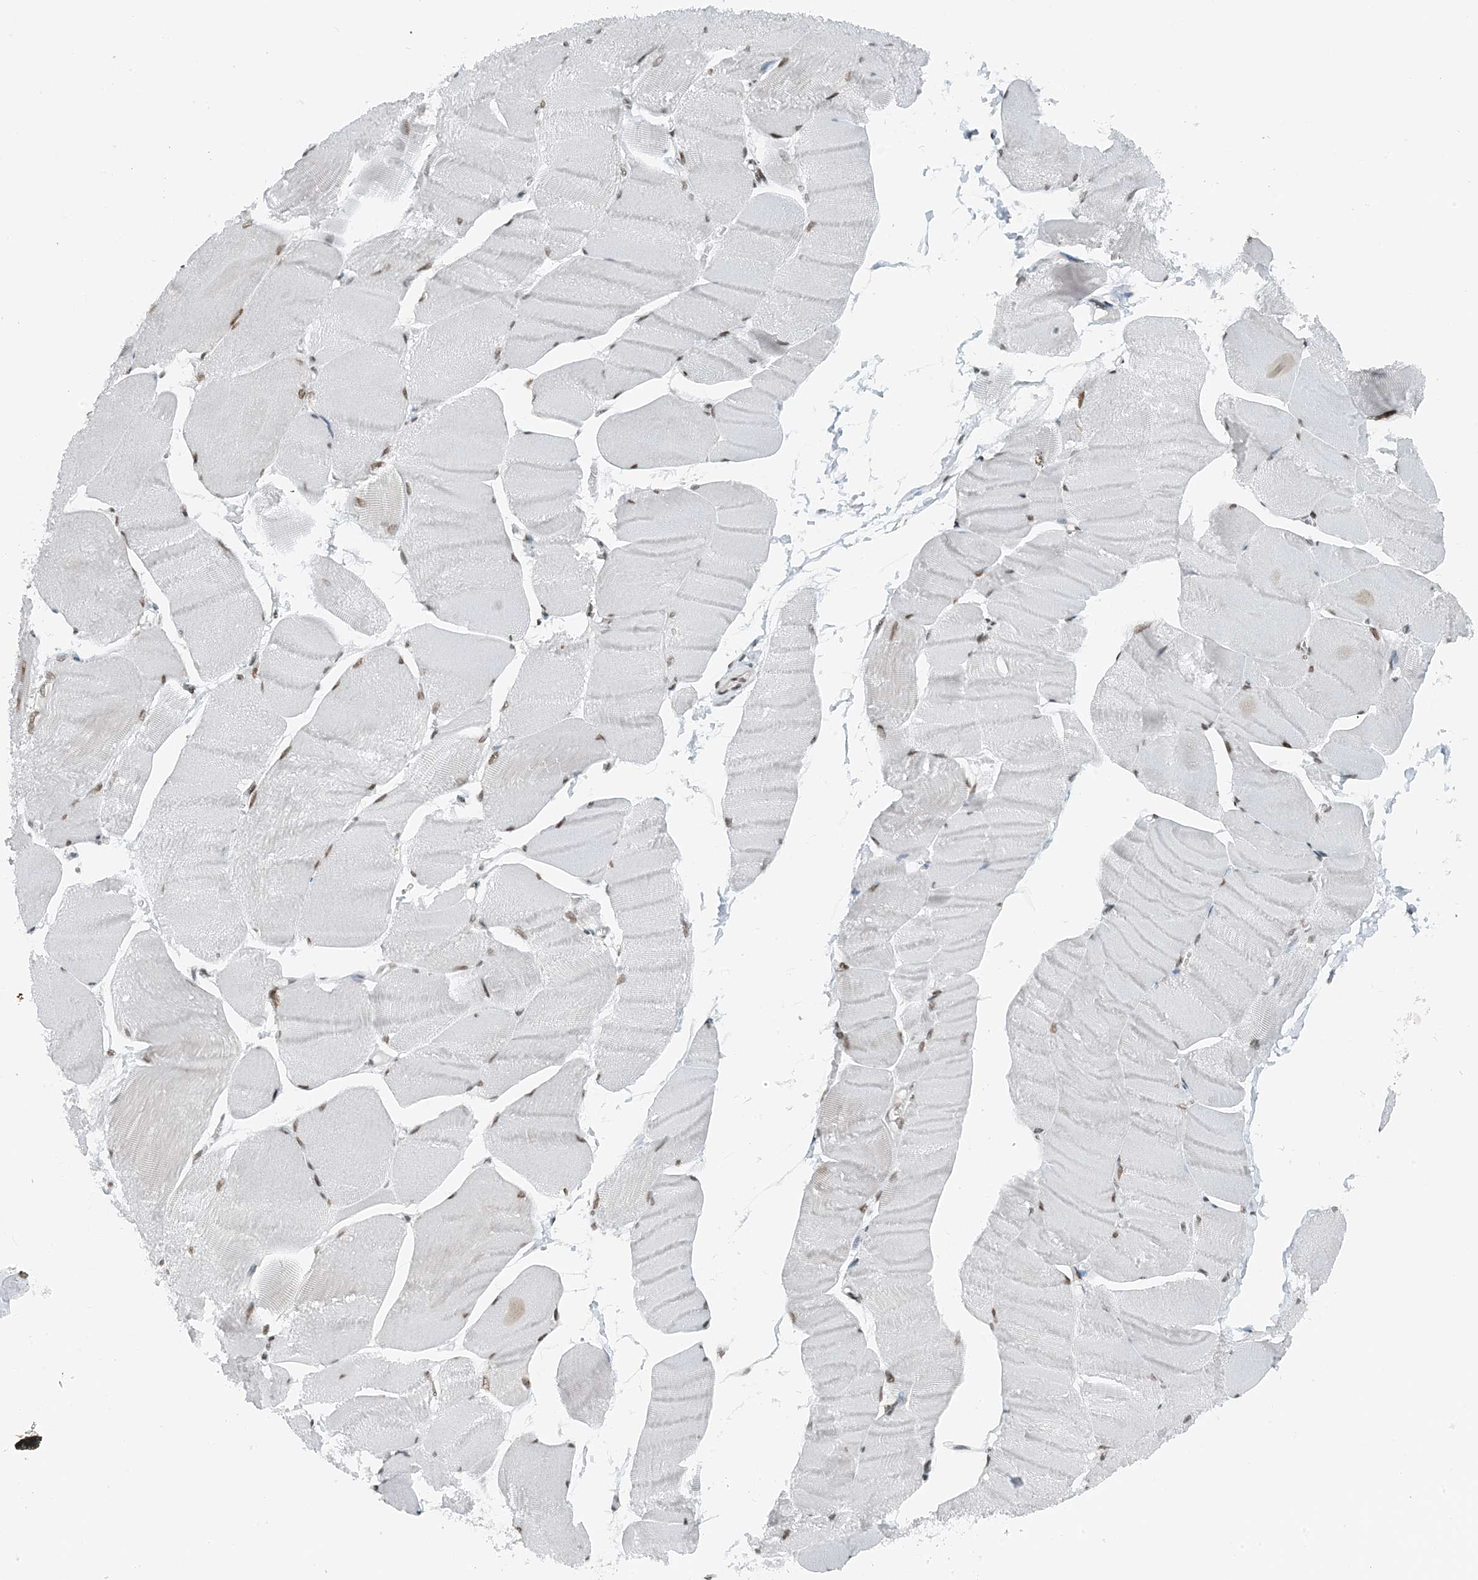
{"staining": {"intensity": "weak", "quantity": "25%-75%", "location": "nuclear"}, "tissue": "skeletal muscle", "cell_type": "Myocytes", "image_type": "normal", "snomed": [{"axis": "morphology", "description": "Normal tissue, NOS"}, {"axis": "morphology", "description": "Basal cell carcinoma"}, {"axis": "topography", "description": "Skeletal muscle"}], "caption": "Protein staining of benign skeletal muscle reveals weak nuclear staining in about 25%-75% of myocytes. The staining was performed using DAB (3,3'-diaminobenzidine) to visualize the protein expression in brown, while the nuclei were stained in blue with hematoxylin (Magnification: 20x).", "gene": "ZNF500", "patient": {"sex": "female", "age": 64}}